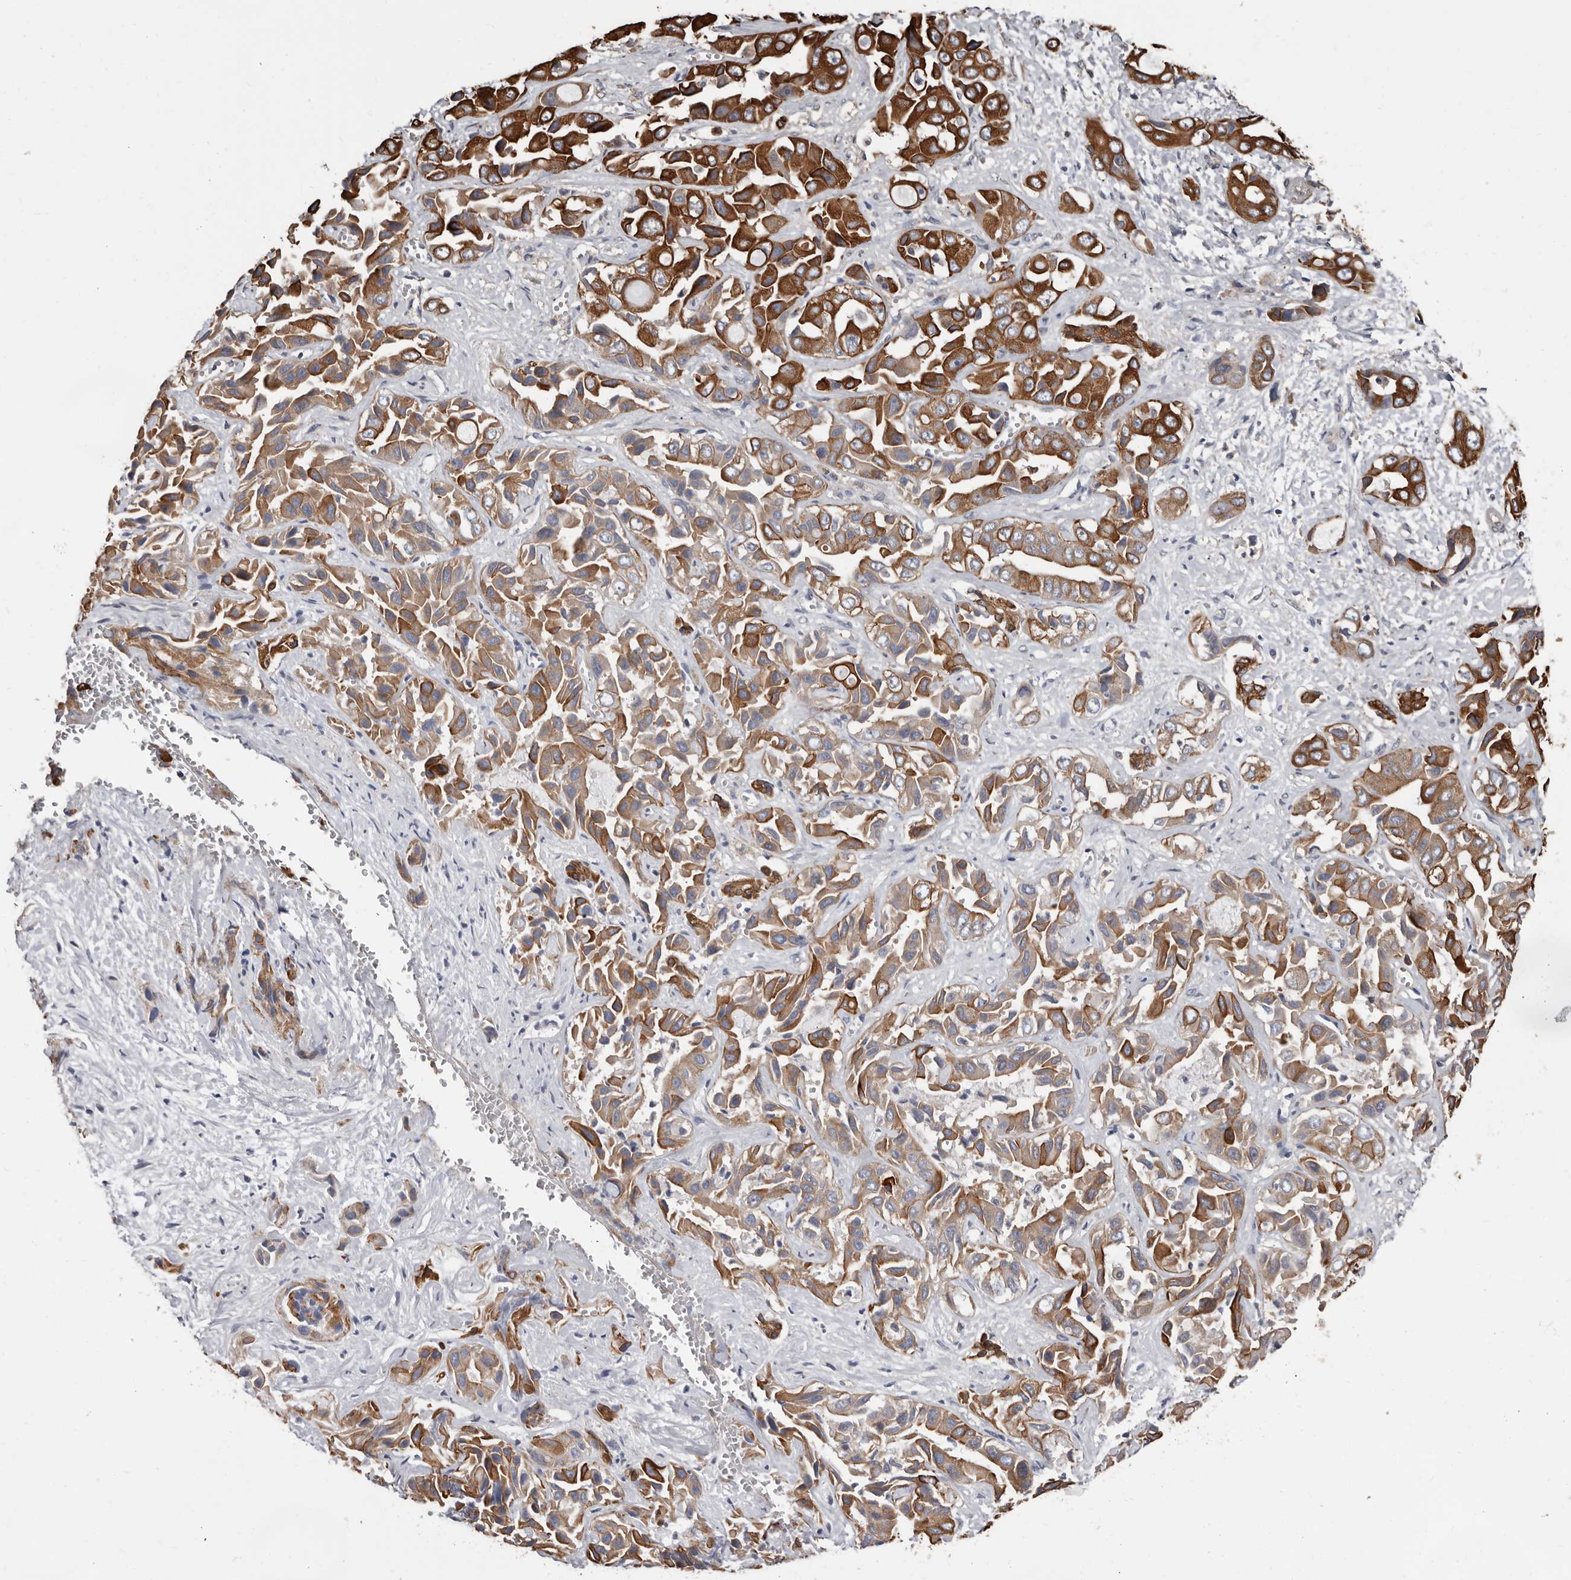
{"staining": {"intensity": "strong", "quantity": "25%-75%", "location": "cytoplasmic/membranous"}, "tissue": "liver cancer", "cell_type": "Tumor cells", "image_type": "cancer", "snomed": [{"axis": "morphology", "description": "Cholangiocarcinoma"}, {"axis": "topography", "description": "Liver"}], "caption": "There is high levels of strong cytoplasmic/membranous staining in tumor cells of liver cancer (cholangiocarcinoma), as demonstrated by immunohistochemical staining (brown color).", "gene": "MRPL18", "patient": {"sex": "female", "age": 52}}